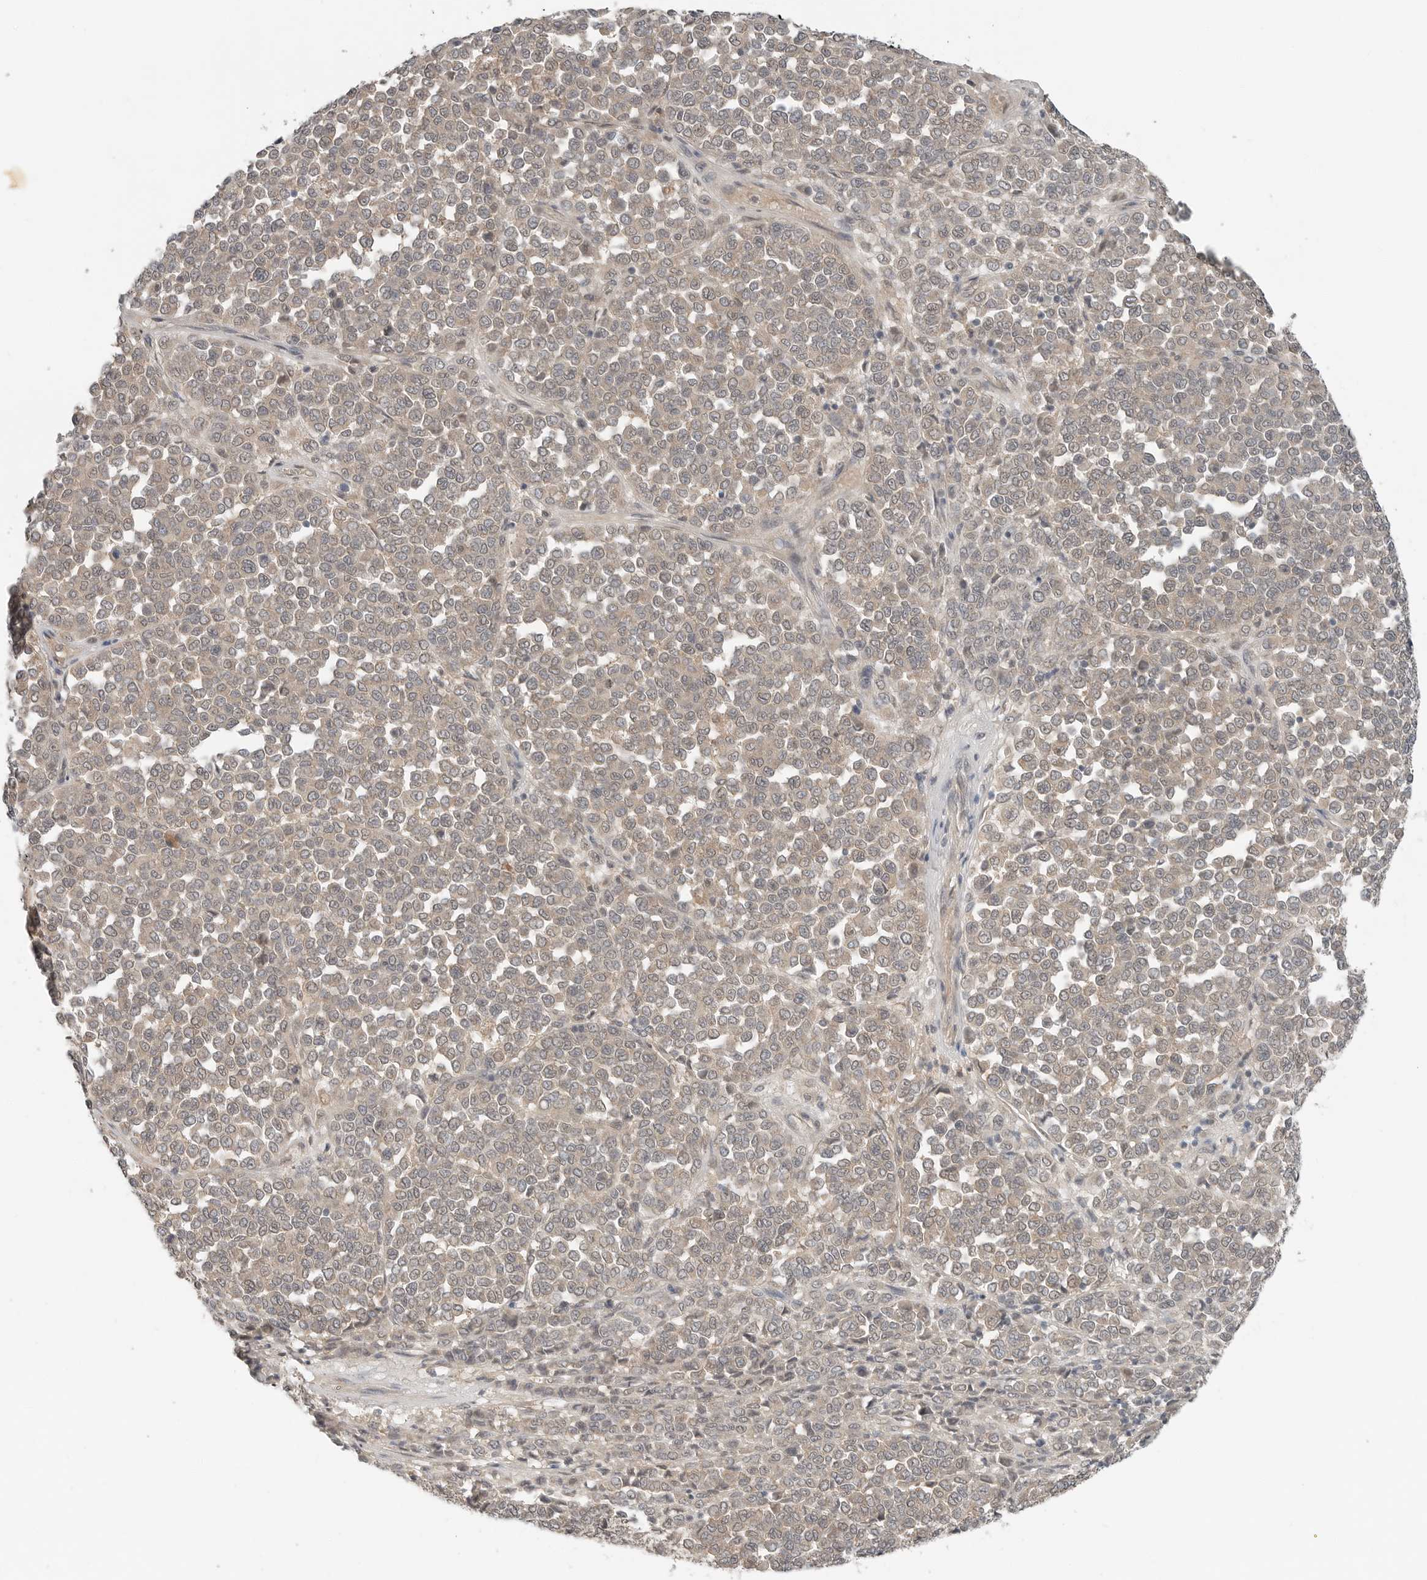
{"staining": {"intensity": "weak", "quantity": "<25%", "location": "cytoplasmic/membranous"}, "tissue": "melanoma", "cell_type": "Tumor cells", "image_type": "cancer", "snomed": [{"axis": "morphology", "description": "Malignant melanoma, Metastatic site"}, {"axis": "topography", "description": "Pancreas"}], "caption": "Immunohistochemistry (IHC) micrograph of neoplastic tissue: human malignant melanoma (metastatic site) stained with DAB reveals no significant protein staining in tumor cells.", "gene": "FCRLB", "patient": {"sex": "female", "age": 30}}